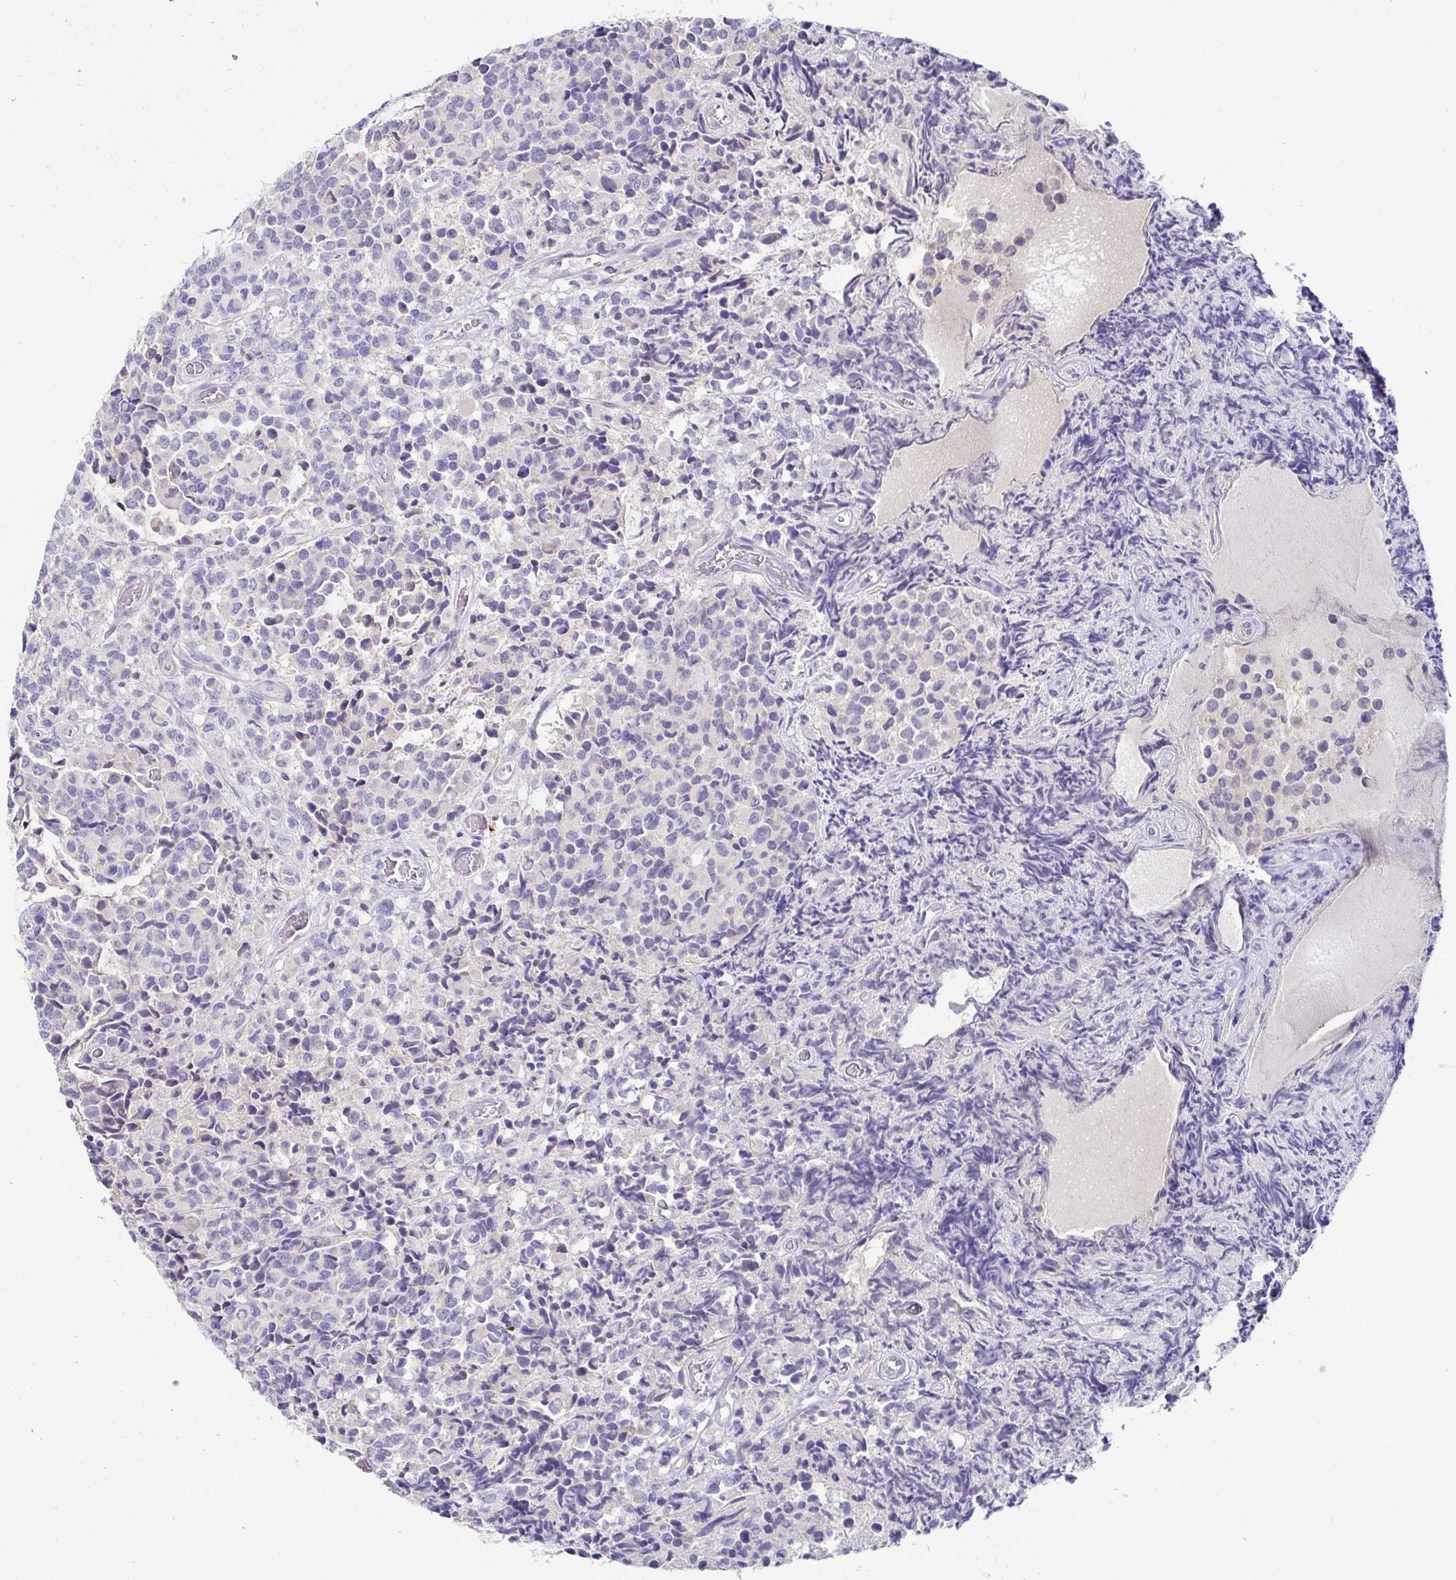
{"staining": {"intensity": "negative", "quantity": "none", "location": "none"}, "tissue": "glioma", "cell_type": "Tumor cells", "image_type": "cancer", "snomed": [{"axis": "morphology", "description": "Glioma, malignant, High grade"}, {"axis": "topography", "description": "Brain"}], "caption": "Human glioma stained for a protein using immunohistochemistry exhibits no expression in tumor cells.", "gene": "C4orf17", "patient": {"sex": "male", "age": 39}}